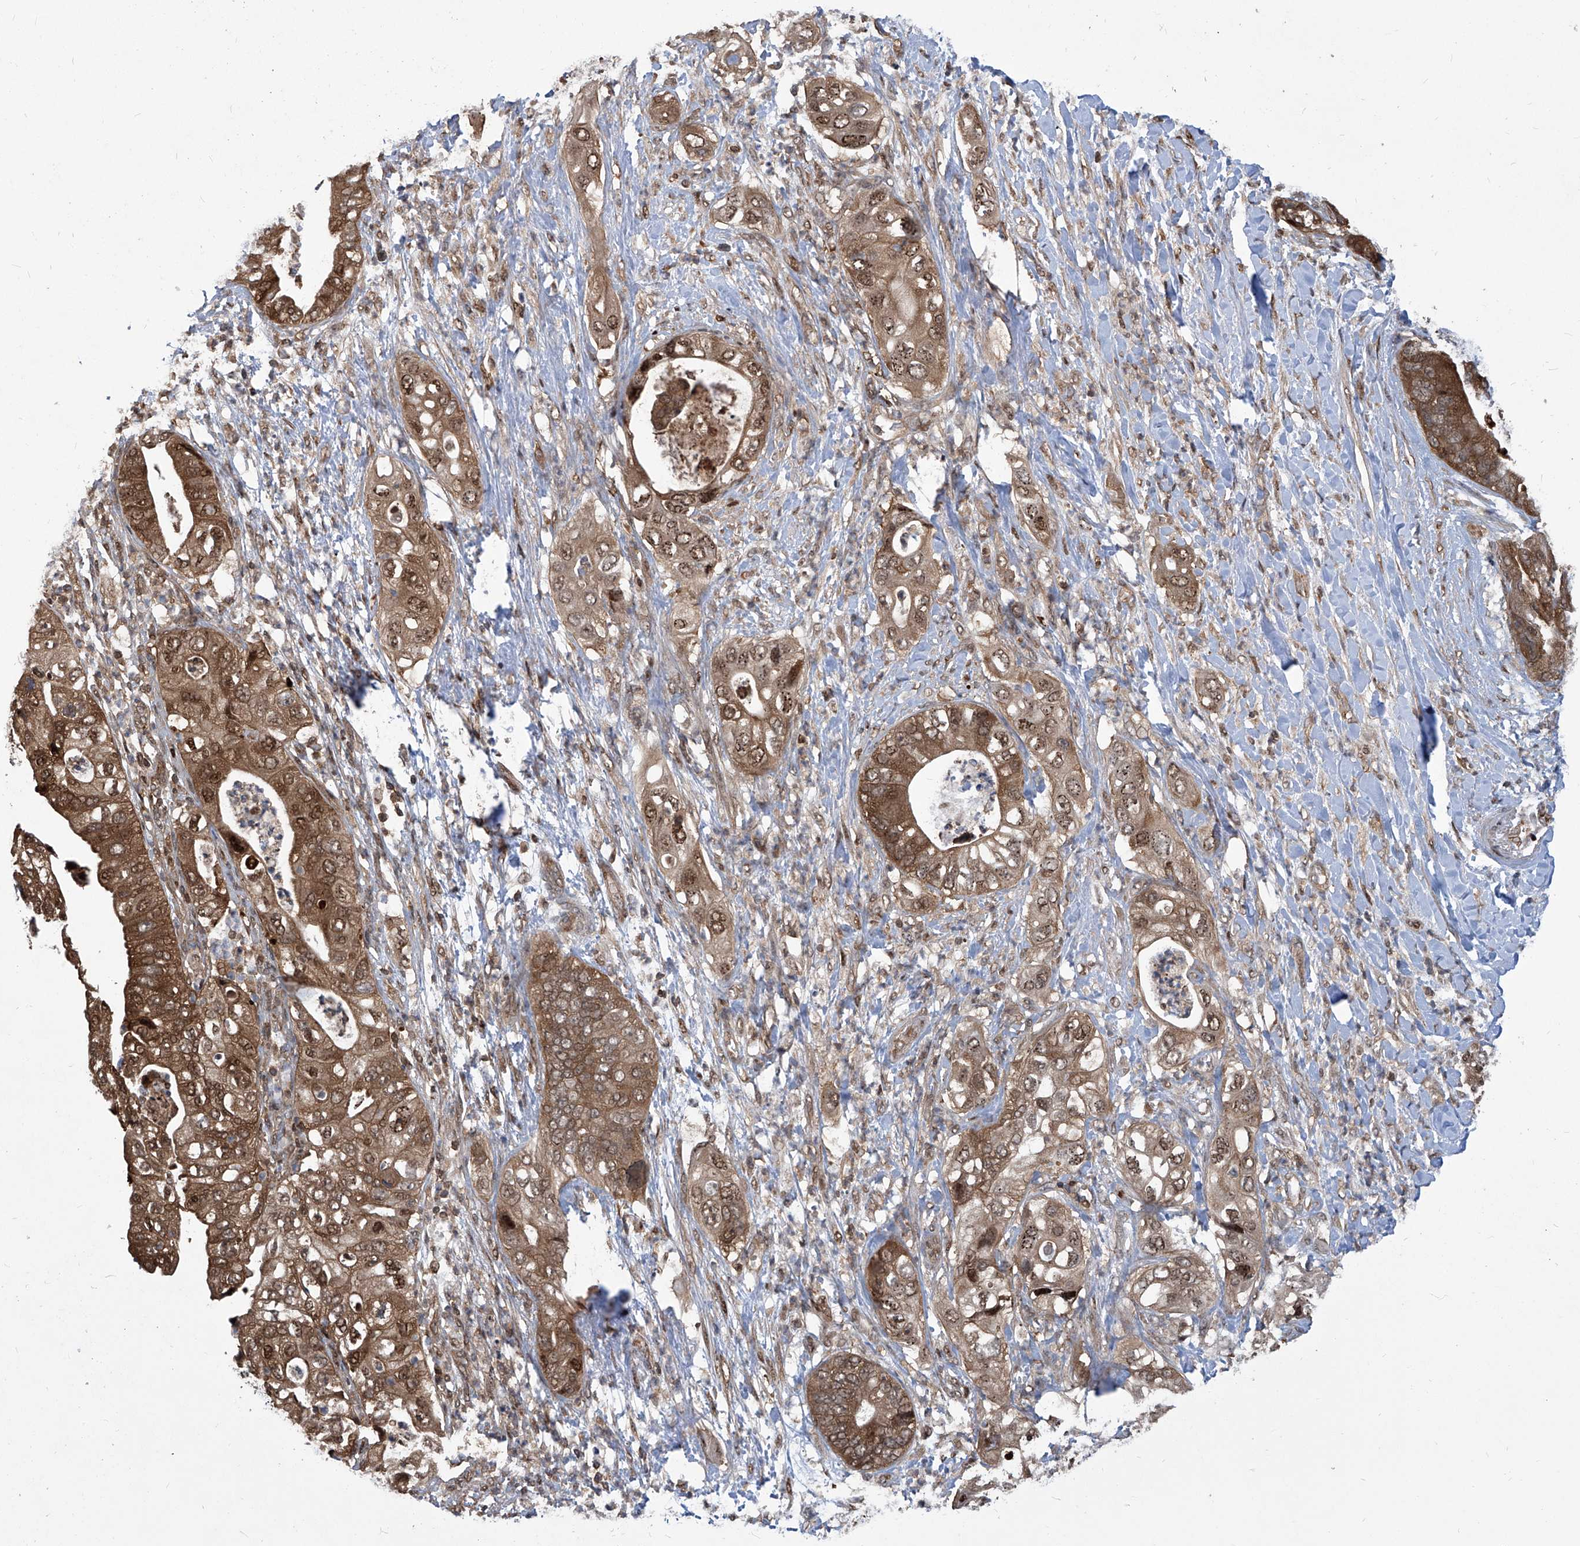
{"staining": {"intensity": "moderate", "quantity": ">75%", "location": "cytoplasmic/membranous,nuclear"}, "tissue": "pancreatic cancer", "cell_type": "Tumor cells", "image_type": "cancer", "snomed": [{"axis": "morphology", "description": "Adenocarcinoma, NOS"}, {"axis": "topography", "description": "Pancreas"}], "caption": "Pancreatic cancer (adenocarcinoma) tissue displays moderate cytoplasmic/membranous and nuclear positivity in approximately >75% of tumor cells, visualized by immunohistochemistry. (brown staining indicates protein expression, while blue staining denotes nuclei).", "gene": "PSMB1", "patient": {"sex": "female", "age": 78}}